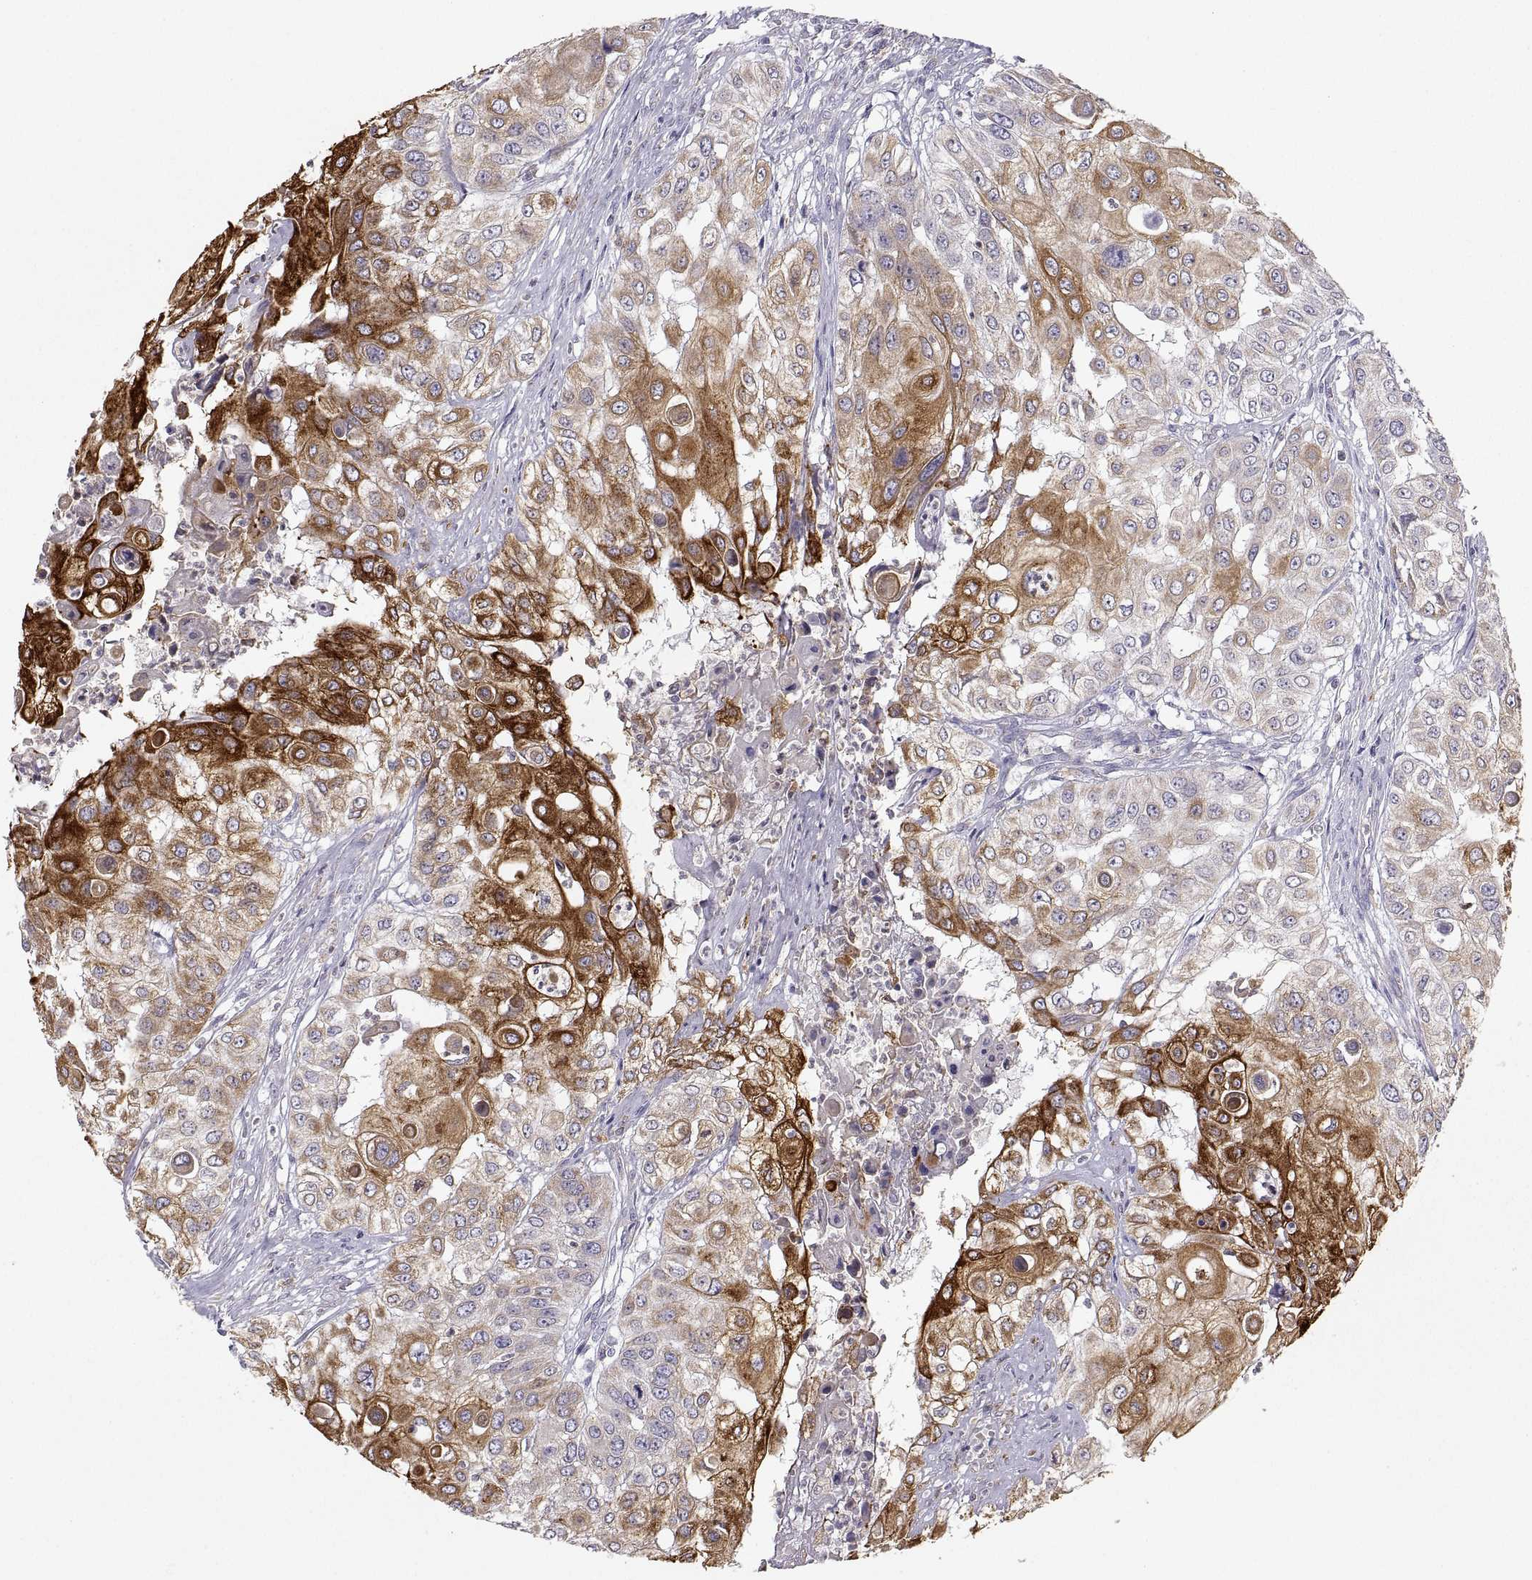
{"staining": {"intensity": "strong", "quantity": "25%-75%", "location": "cytoplasmic/membranous"}, "tissue": "urothelial cancer", "cell_type": "Tumor cells", "image_type": "cancer", "snomed": [{"axis": "morphology", "description": "Urothelial carcinoma, High grade"}, {"axis": "topography", "description": "Urinary bladder"}], "caption": "Immunohistochemistry of human urothelial carcinoma (high-grade) shows high levels of strong cytoplasmic/membranous staining in approximately 25%-75% of tumor cells.", "gene": "ERO1A", "patient": {"sex": "female", "age": 79}}